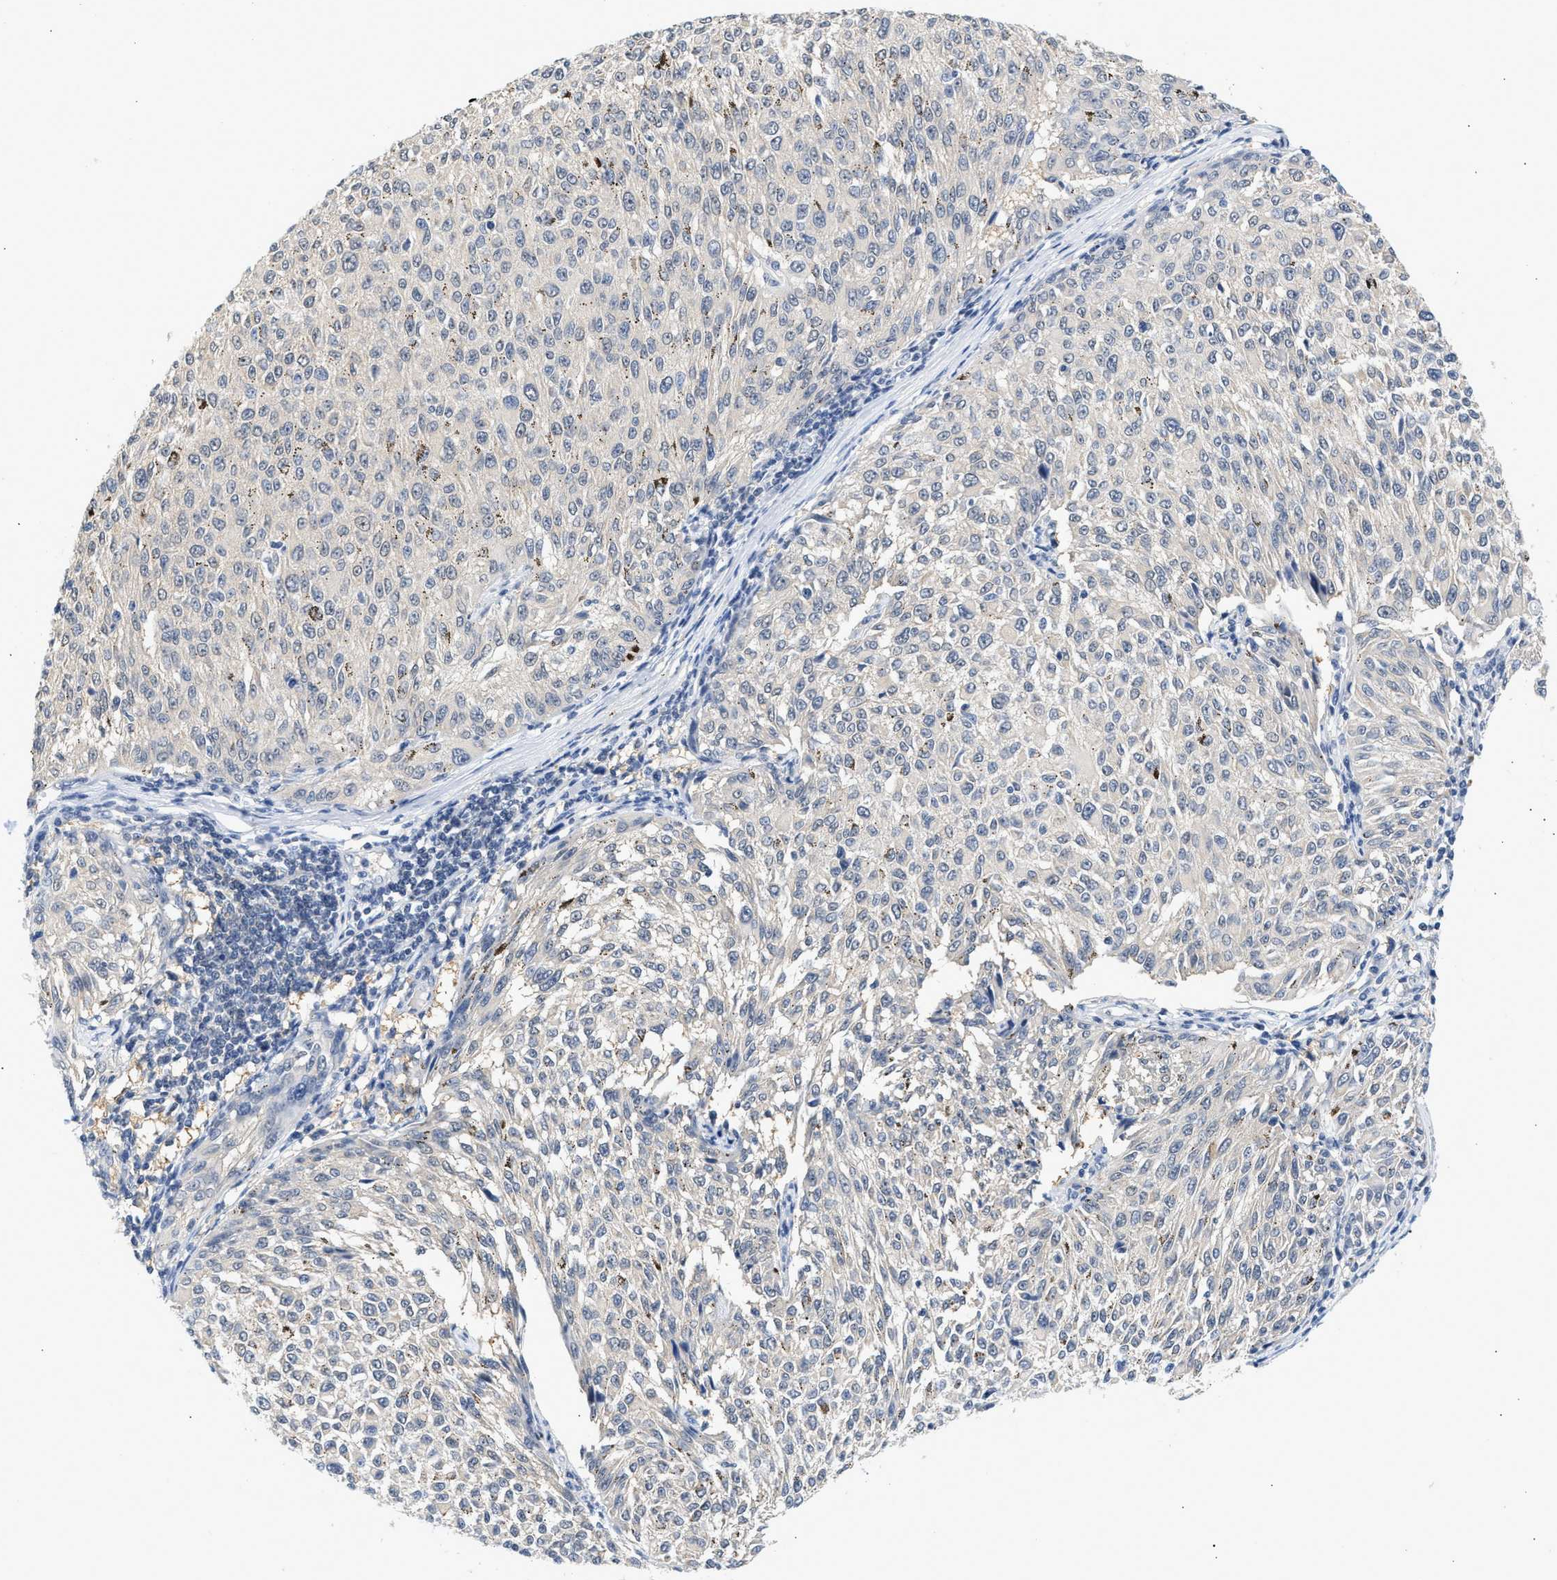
{"staining": {"intensity": "negative", "quantity": "none", "location": "none"}, "tissue": "melanoma", "cell_type": "Tumor cells", "image_type": "cancer", "snomed": [{"axis": "morphology", "description": "Malignant melanoma, NOS"}, {"axis": "topography", "description": "Skin"}], "caption": "High power microscopy photomicrograph of an immunohistochemistry photomicrograph of malignant melanoma, revealing no significant expression in tumor cells.", "gene": "PPM1L", "patient": {"sex": "female", "age": 72}}